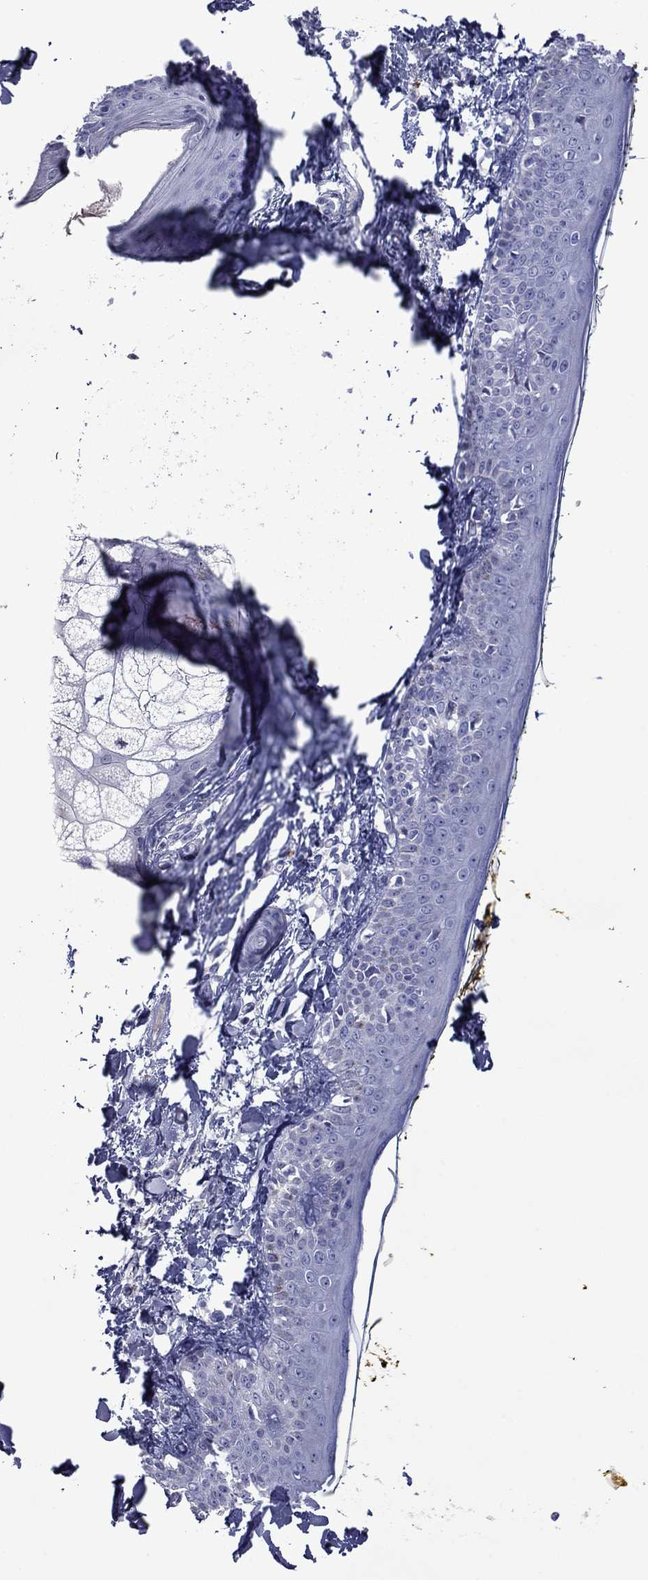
{"staining": {"intensity": "negative", "quantity": "none", "location": "none"}, "tissue": "skin", "cell_type": "Fibroblasts", "image_type": "normal", "snomed": [{"axis": "morphology", "description": "Normal tissue, NOS"}, {"axis": "topography", "description": "Skin"}], "caption": "Skin stained for a protein using IHC exhibits no expression fibroblasts.", "gene": "PIWIL1", "patient": {"sex": "male", "age": 76}}